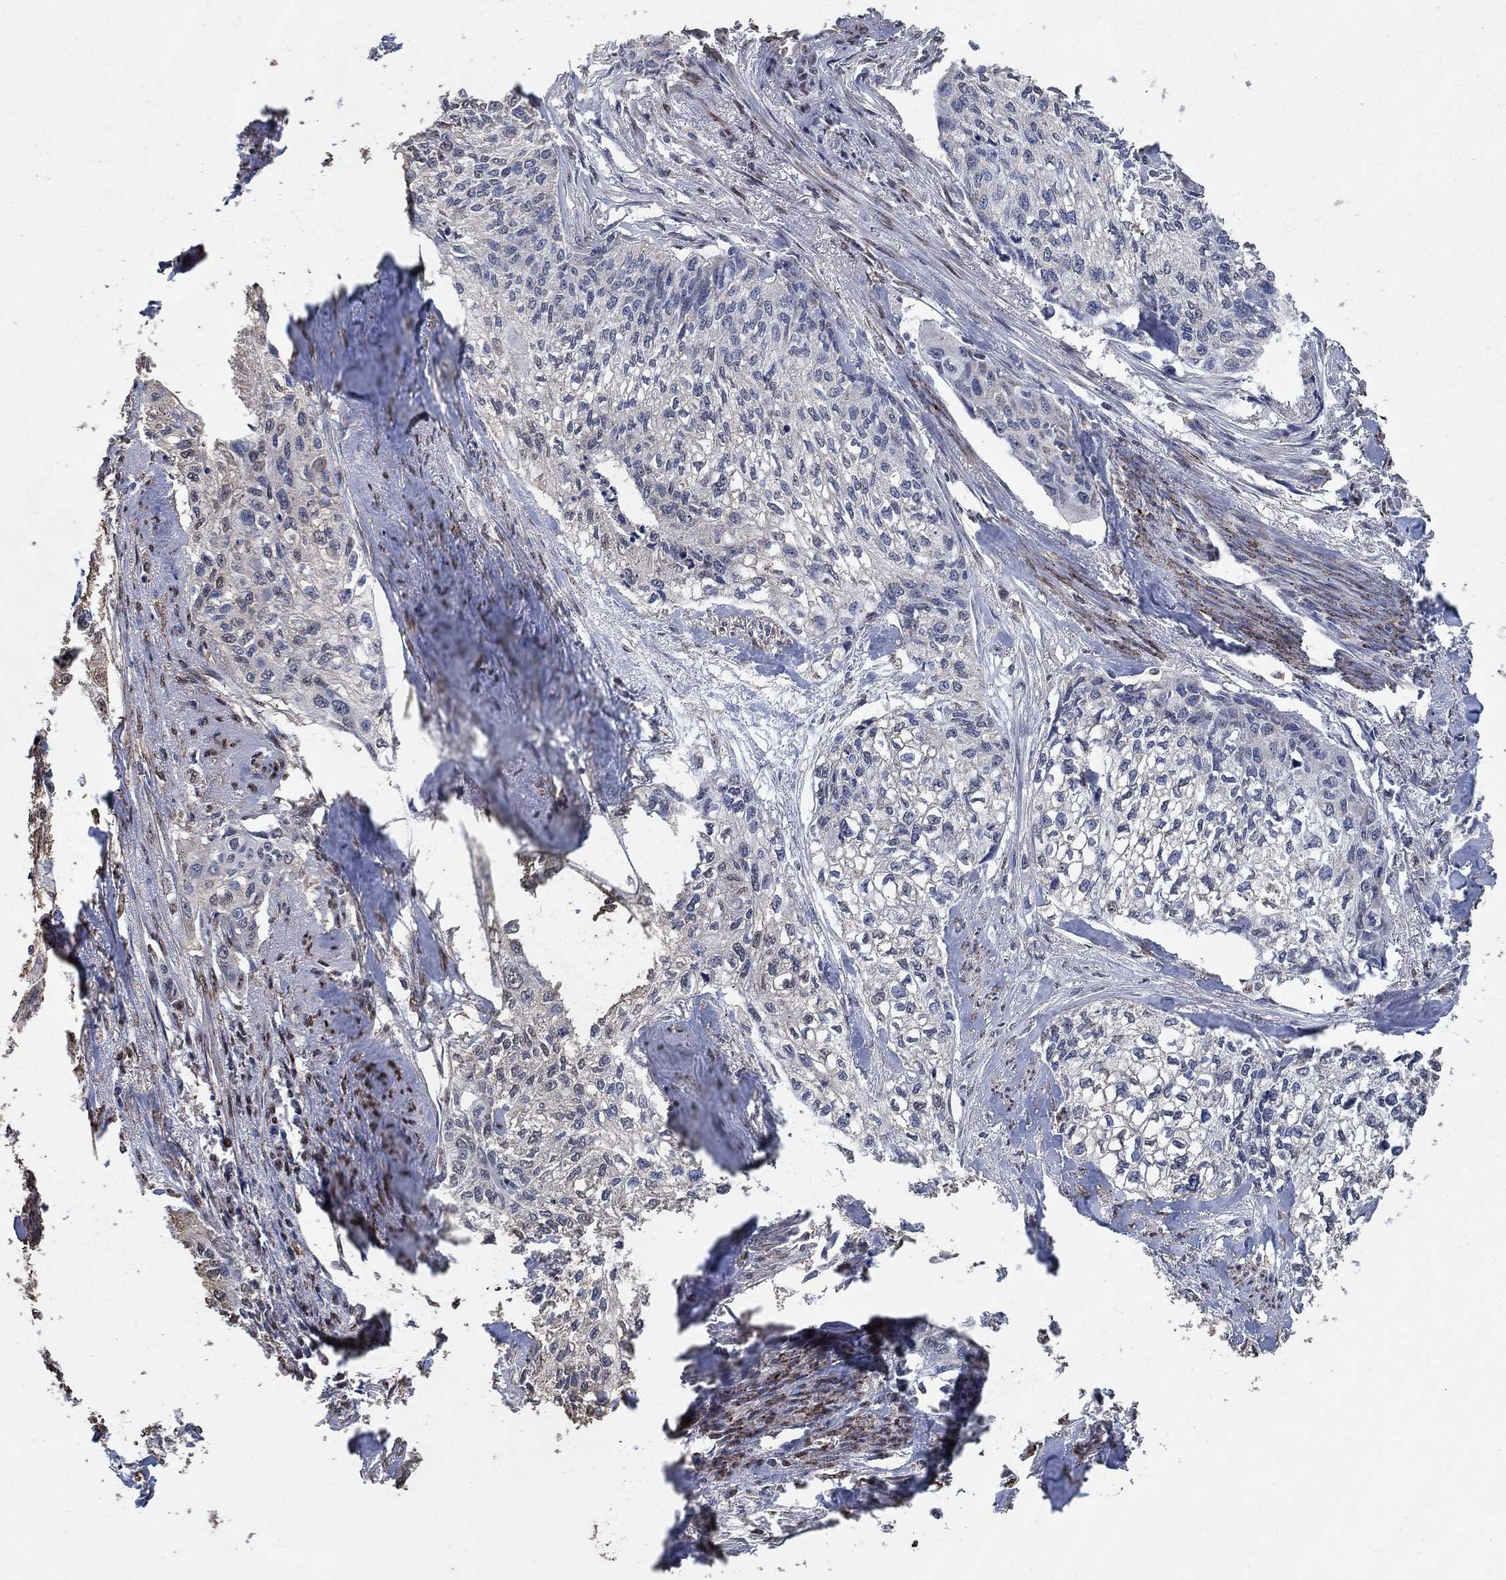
{"staining": {"intensity": "negative", "quantity": "none", "location": "none"}, "tissue": "cervical cancer", "cell_type": "Tumor cells", "image_type": "cancer", "snomed": [{"axis": "morphology", "description": "Squamous cell carcinoma, NOS"}, {"axis": "topography", "description": "Cervix"}], "caption": "Cervical cancer was stained to show a protein in brown. There is no significant positivity in tumor cells. (DAB IHC visualized using brightfield microscopy, high magnification).", "gene": "MRPS24", "patient": {"sex": "female", "age": 58}}